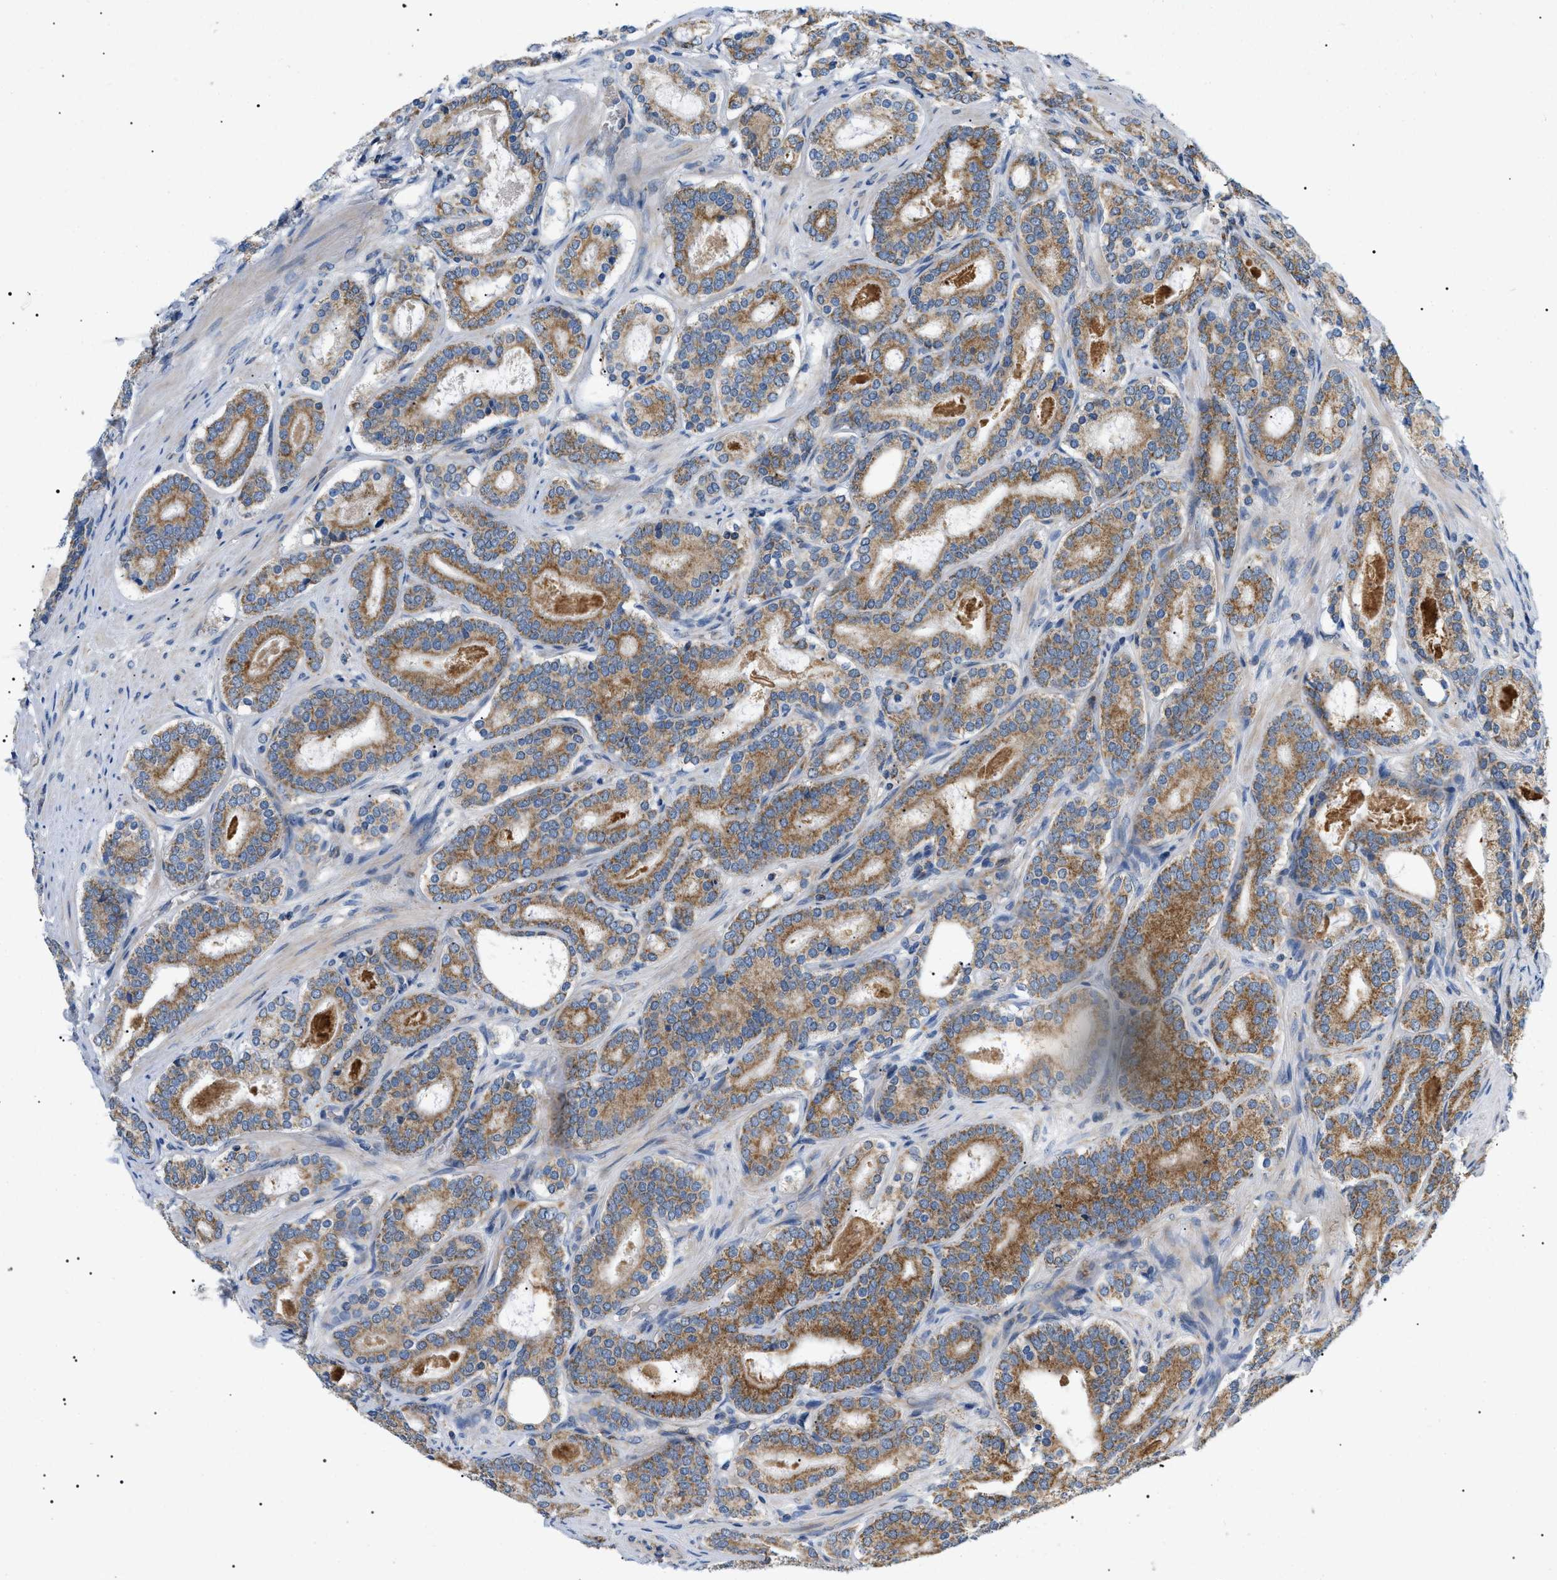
{"staining": {"intensity": "moderate", "quantity": ">75%", "location": "cytoplasmic/membranous"}, "tissue": "prostate cancer", "cell_type": "Tumor cells", "image_type": "cancer", "snomed": [{"axis": "morphology", "description": "Adenocarcinoma, High grade"}, {"axis": "topography", "description": "Prostate"}], "caption": "Immunohistochemistry (DAB) staining of human prostate cancer demonstrates moderate cytoplasmic/membranous protein positivity in approximately >75% of tumor cells.", "gene": "TOMM6", "patient": {"sex": "male", "age": 60}}